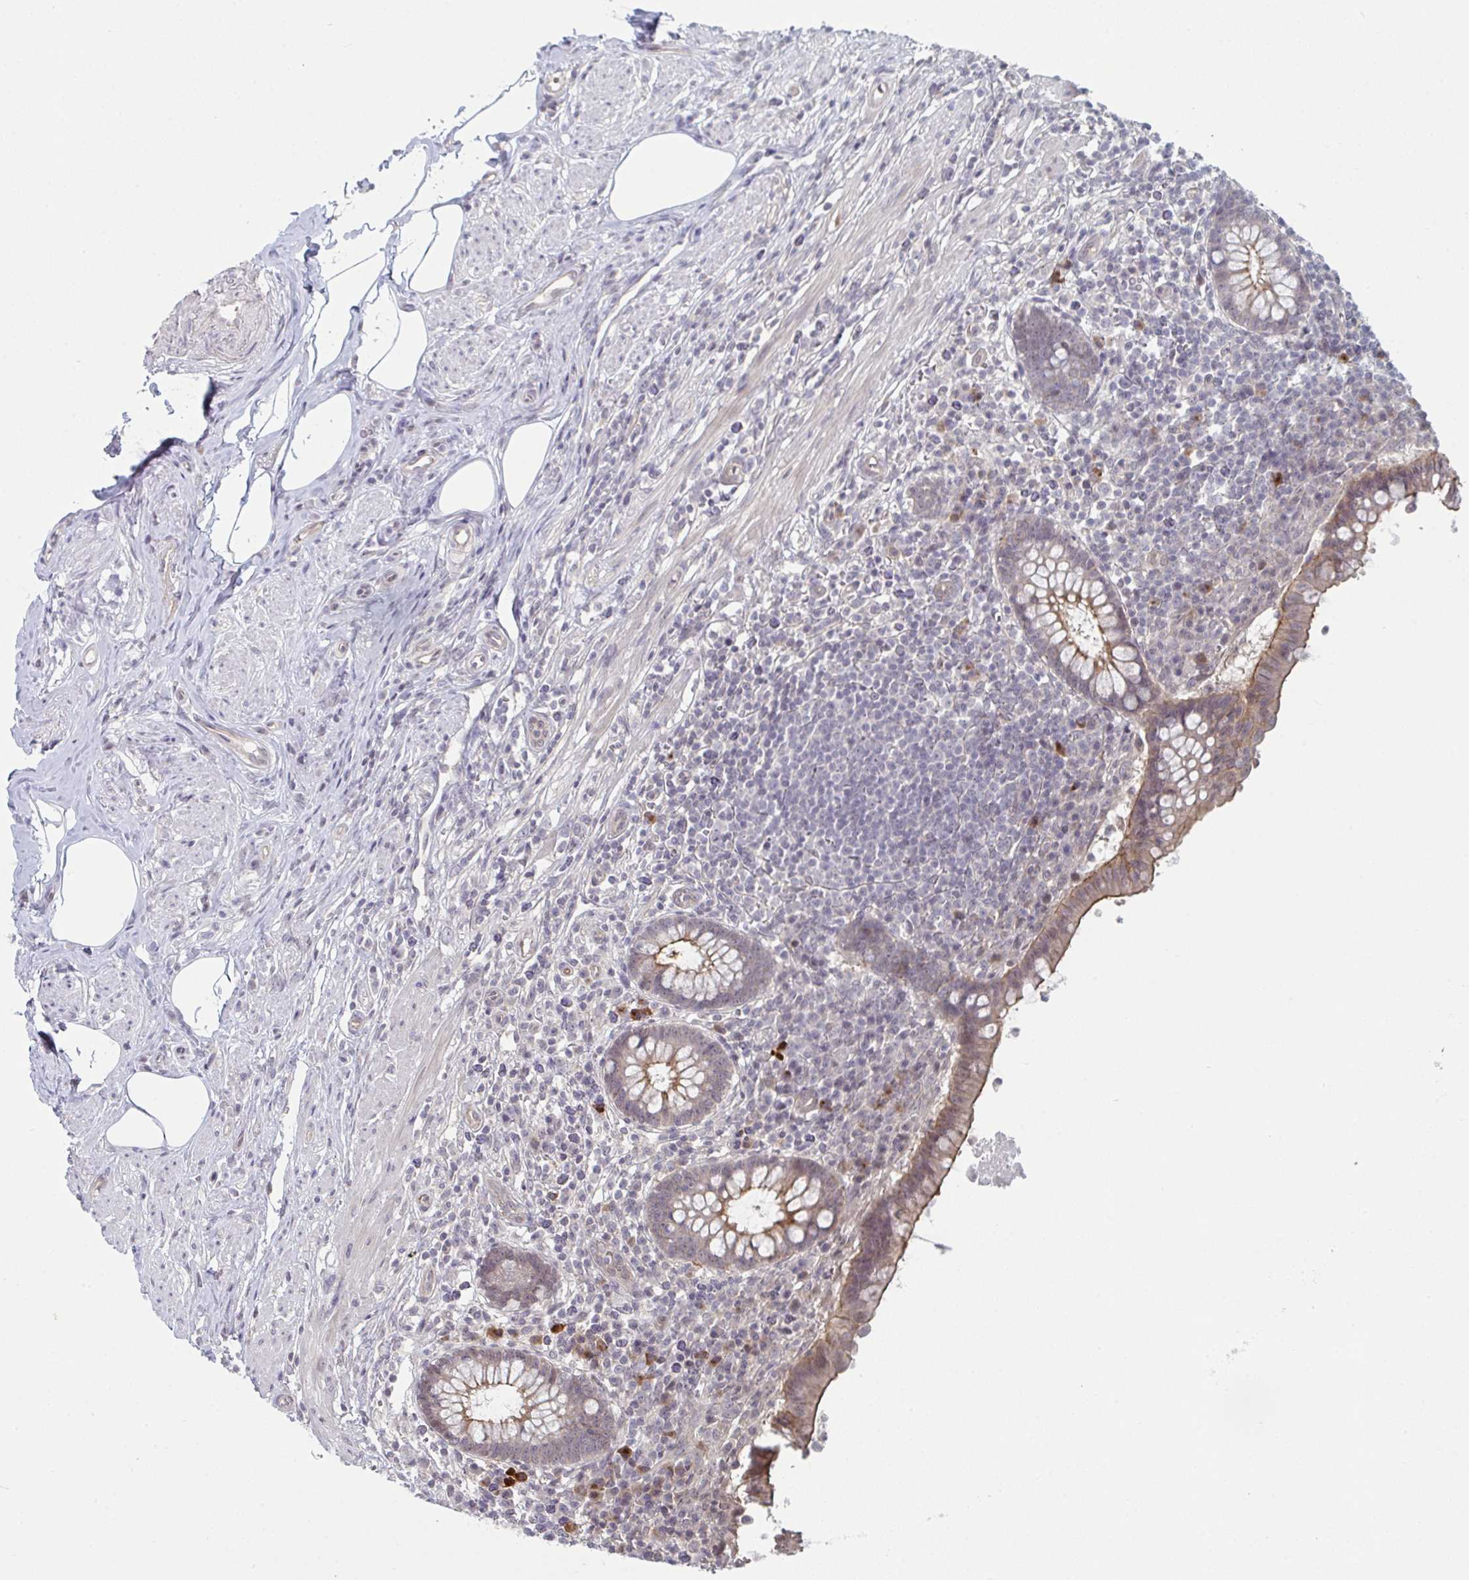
{"staining": {"intensity": "moderate", "quantity": "25%-75%", "location": "cytoplasmic/membranous"}, "tissue": "appendix", "cell_type": "Glandular cells", "image_type": "normal", "snomed": [{"axis": "morphology", "description": "Normal tissue, NOS"}, {"axis": "topography", "description": "Appendix"}], "caption": "Immunohistochemistry (IHC) staining of normal appendix, which displays medium levels of moderate cytoplasmic/membranous expression in about 25%-75% of glandular cells indicating moderate cytoplasmic/membranous protein positivity. The staining was performed using DAB (3,3'-diaminobenzidine) (brown) for protein detection and nuclei were counterstained in hematoxylin (blue).", "gene": "ZNF214", "patient": {"sex": "female", "age": 56}}